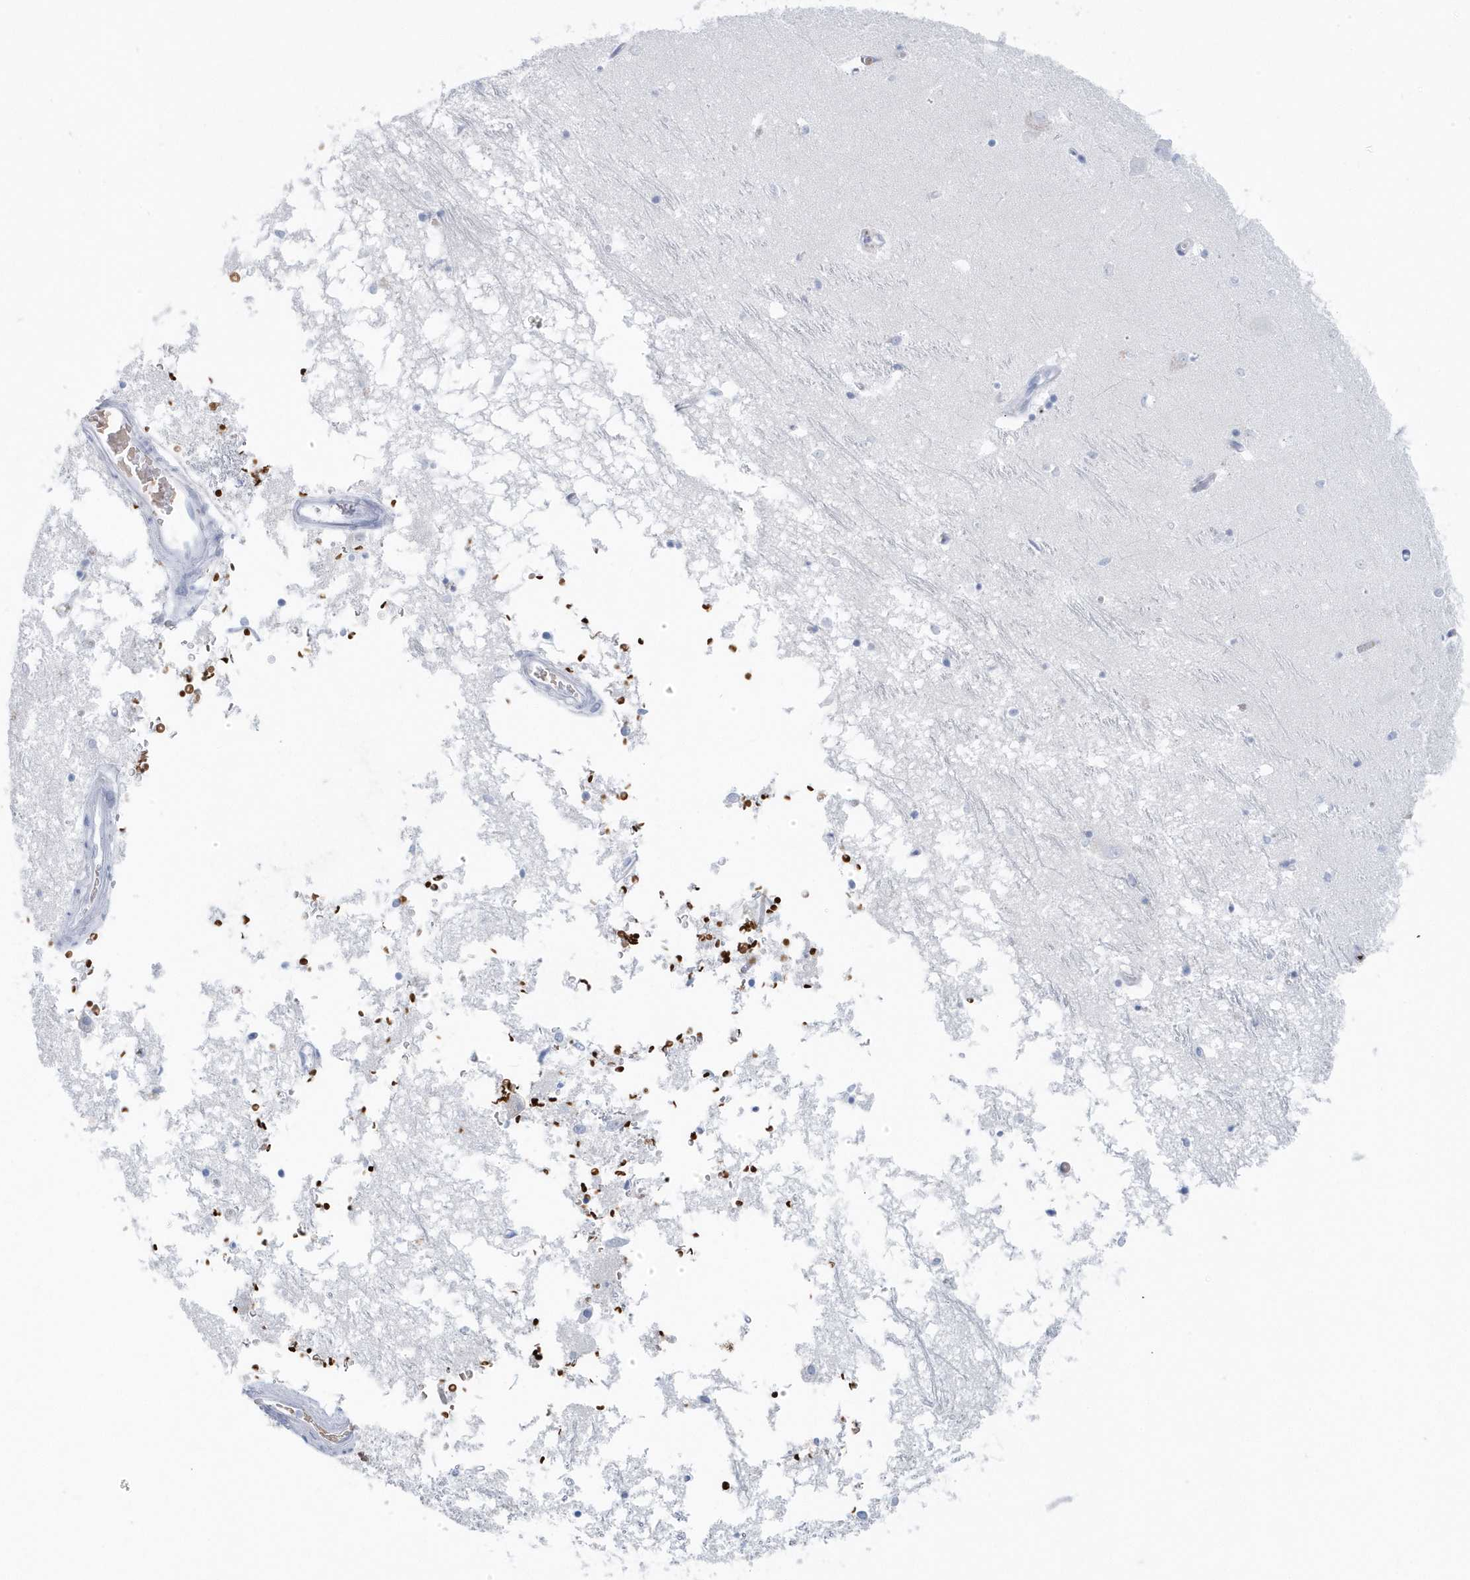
{"staining": {"intensity": "negative", "quantity": "none", "location": "none"}, "tissue": "hippocampus", "cell_type": "Glial cells", "image_type": "normal", "snomed": [{"axis": "morphology", "description": "Normal tissue, NOS"}, {"axis": "topography", "description": "Hippocampus"}], "caption": "Image shows no significant protein positivity in glial cells of unremarkable hippocampus. Nuclei are stained in blue.", "gene": "HBA2", "patient": {"sex": "male", "age": 70}}